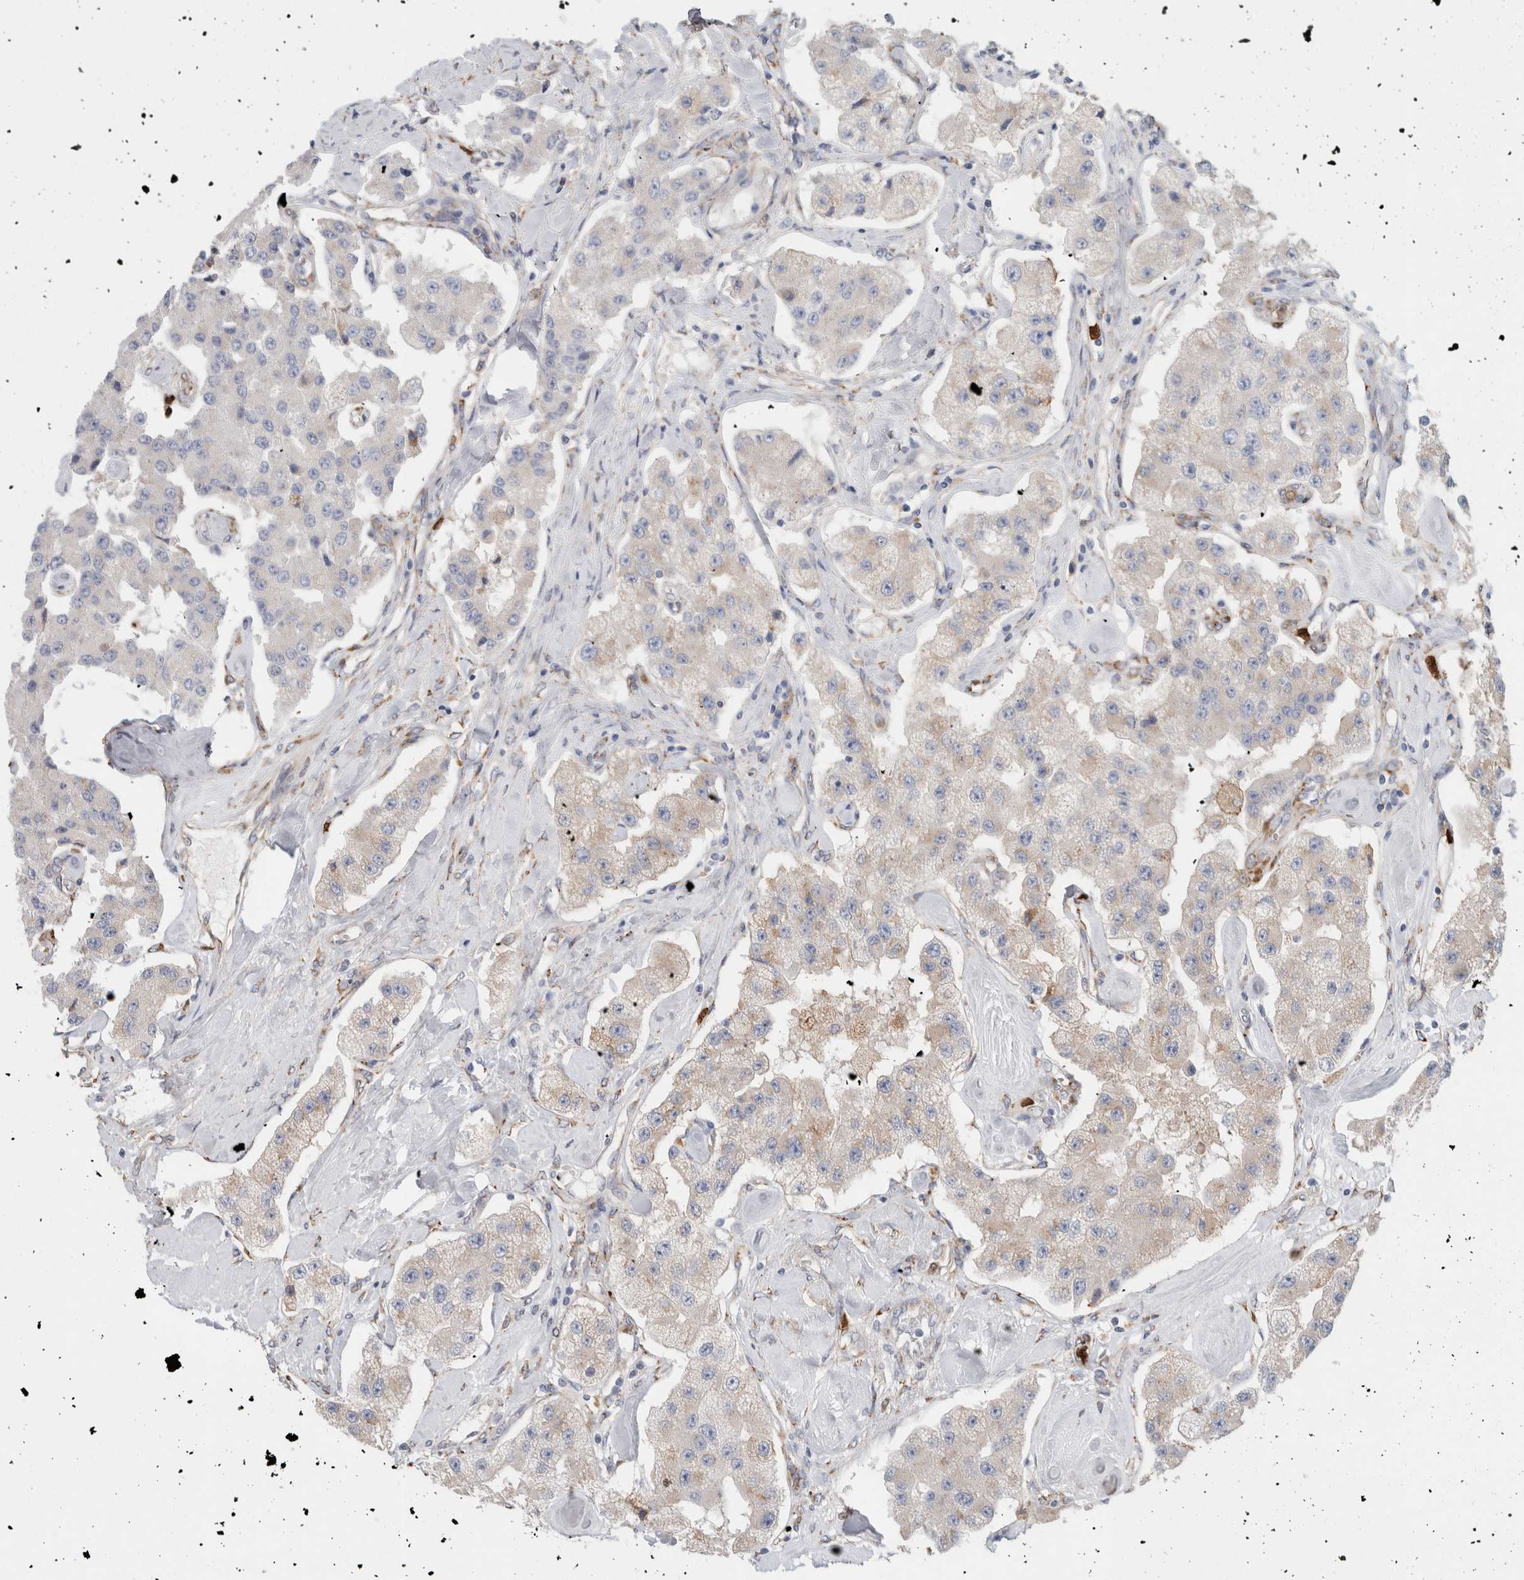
{"staining": {"intensity": "weak", "quantity": "25%-75%", "location": "cytoplasmic/membranous"}, "tissue": "carcinoid", "cell_type": "Tumor cells", "image_type": "cancer", "snomed": [{"axis": "morphology", "description": "Carcinoid, malignant, NOS"}, {"axis": "topography", "description": "Pancreas"}], "caption": "Tumor cells show weak cytoplasmic/membranous expression in approximately 25%-75% of cells in carcinoid.", "gene": "P4HA1", "patient": {"sex": "male", "age": 41}}